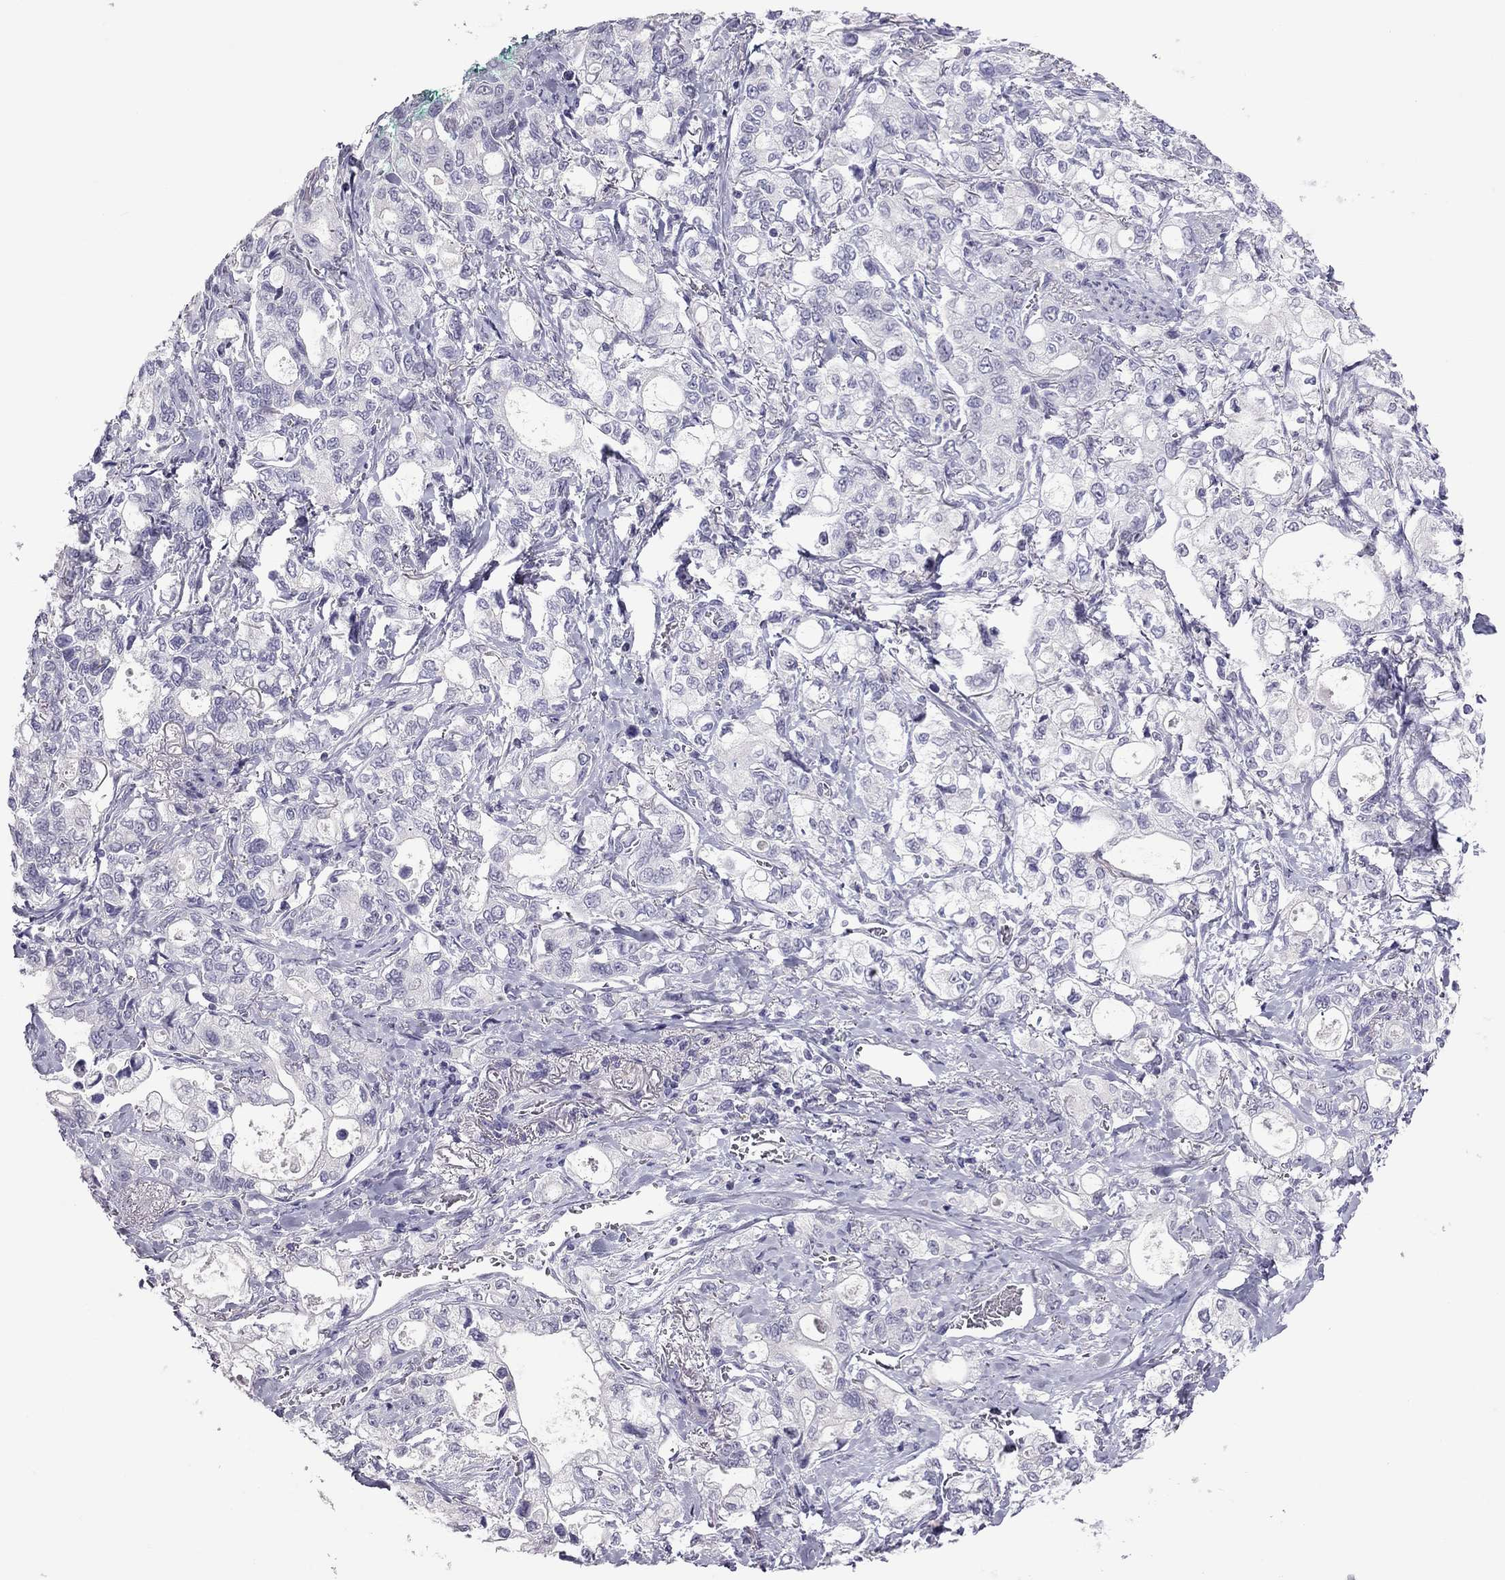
{"staining": {"intensity": "negative", "quantity": "none", "location": "none"}, "tissue": "stomach cancer", "cell_type": "Tumor cells", "image_type": "cancer", "snomed": [{"axis": "morphology", "description": "Adenocarcinoma, NOS"}, {"axis": "topography", "description": "Stomach"}], "caption": "An IHC histopathology image of adenocarcinoma (stomach) is shown. There is no staining in tumor cells of adenocarcinoma (stomach).", "gene": "TEX14", "patient": {"sex": "male", "age": 63}}